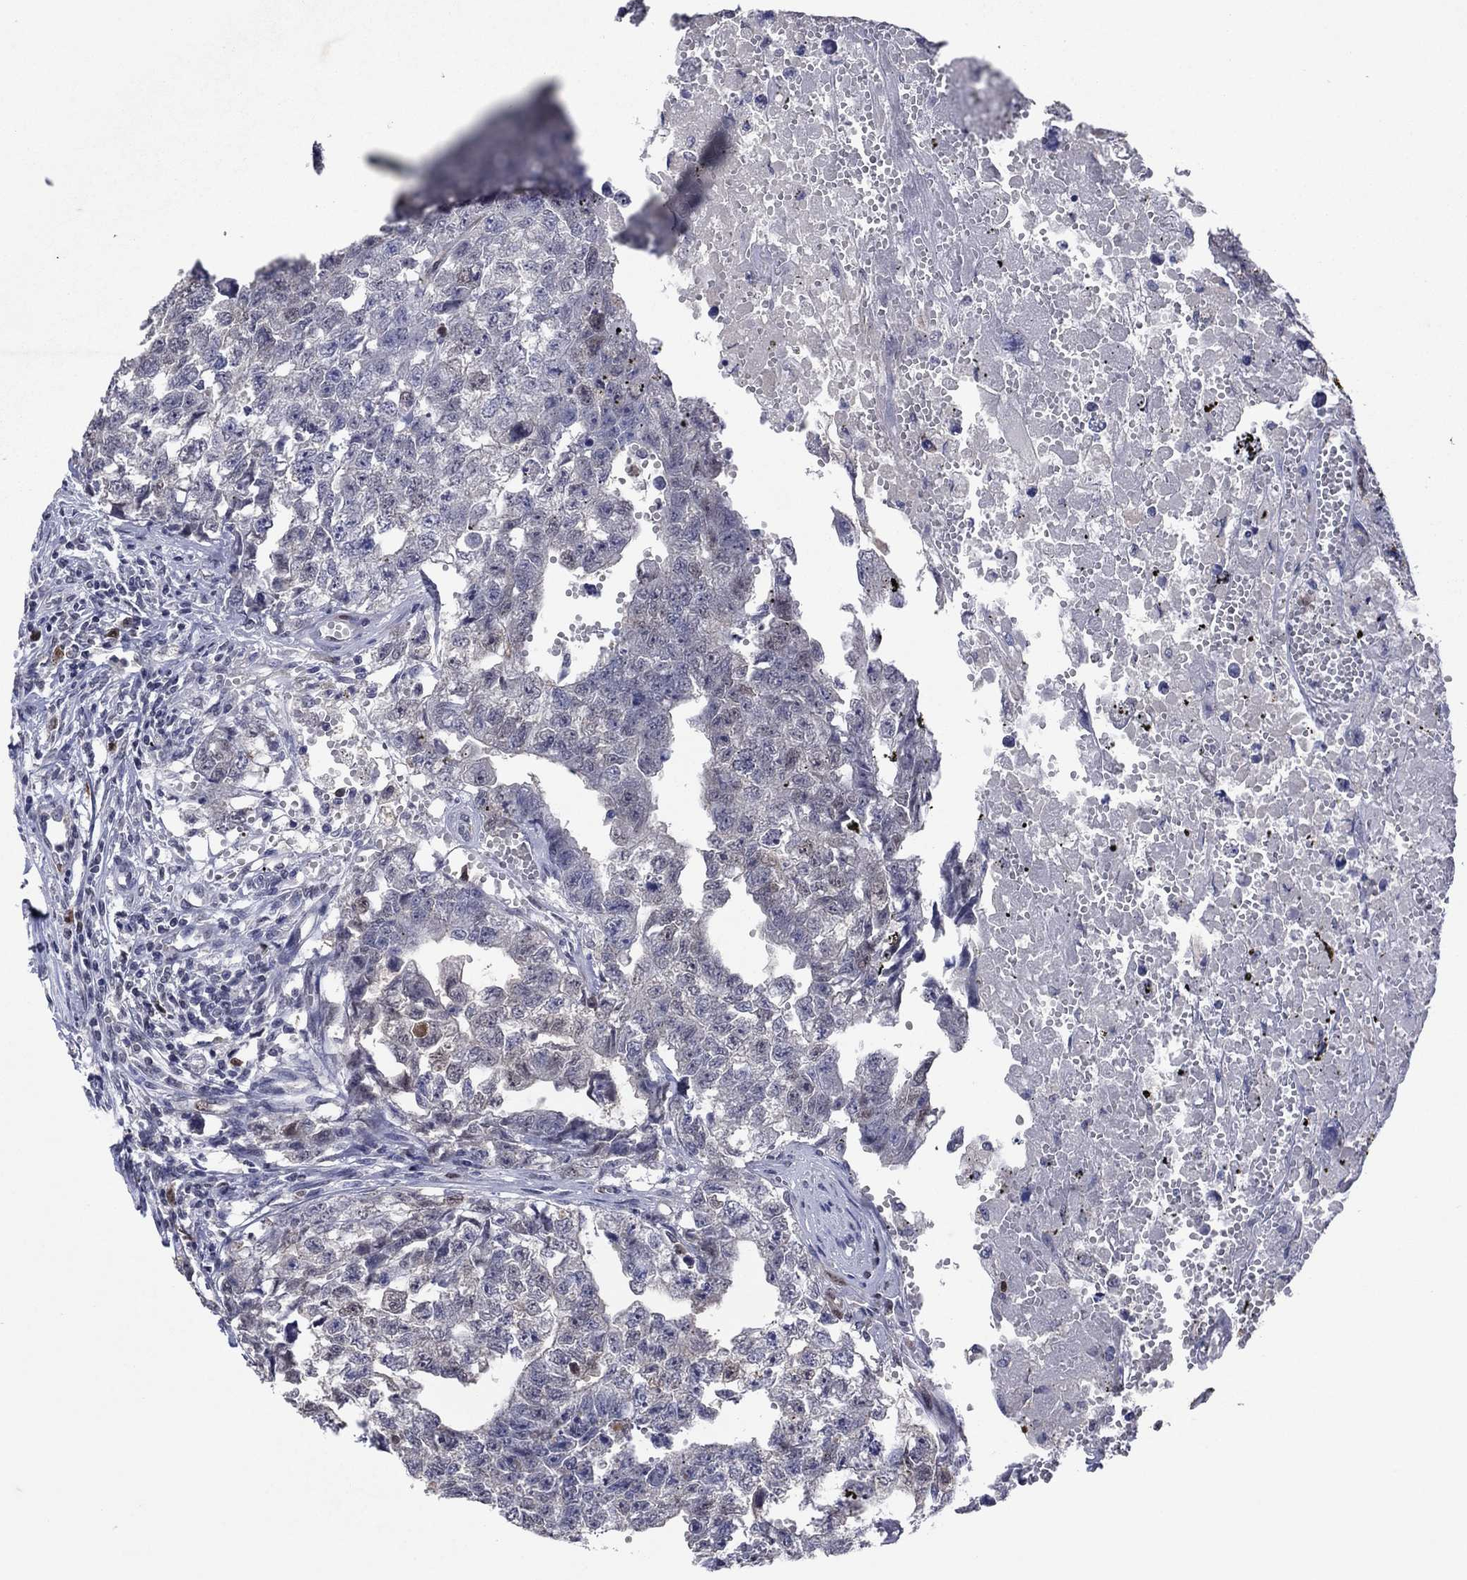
{"staining": {"intensity": "negative", "quantity": "none", "location": "none"}, "tissue": "testis cancer", "cell_type": "Tumor cells", "image_type": "cancer", "snomed": [{"axis": "morphology", "description": "Seminoma, NOS"}, {"axis": "morphology", "description": "Carcinoma, Embryonal, NOS"}, {"axis": "topography", "description": "Testis"}], "caption": "A micrograph of embryonal carcinoma (testis) stained for a protein demonstrates no brown staining in tumor cells.", "gene": "TYMS", "patient": {"sex": "male", "age": 22}}